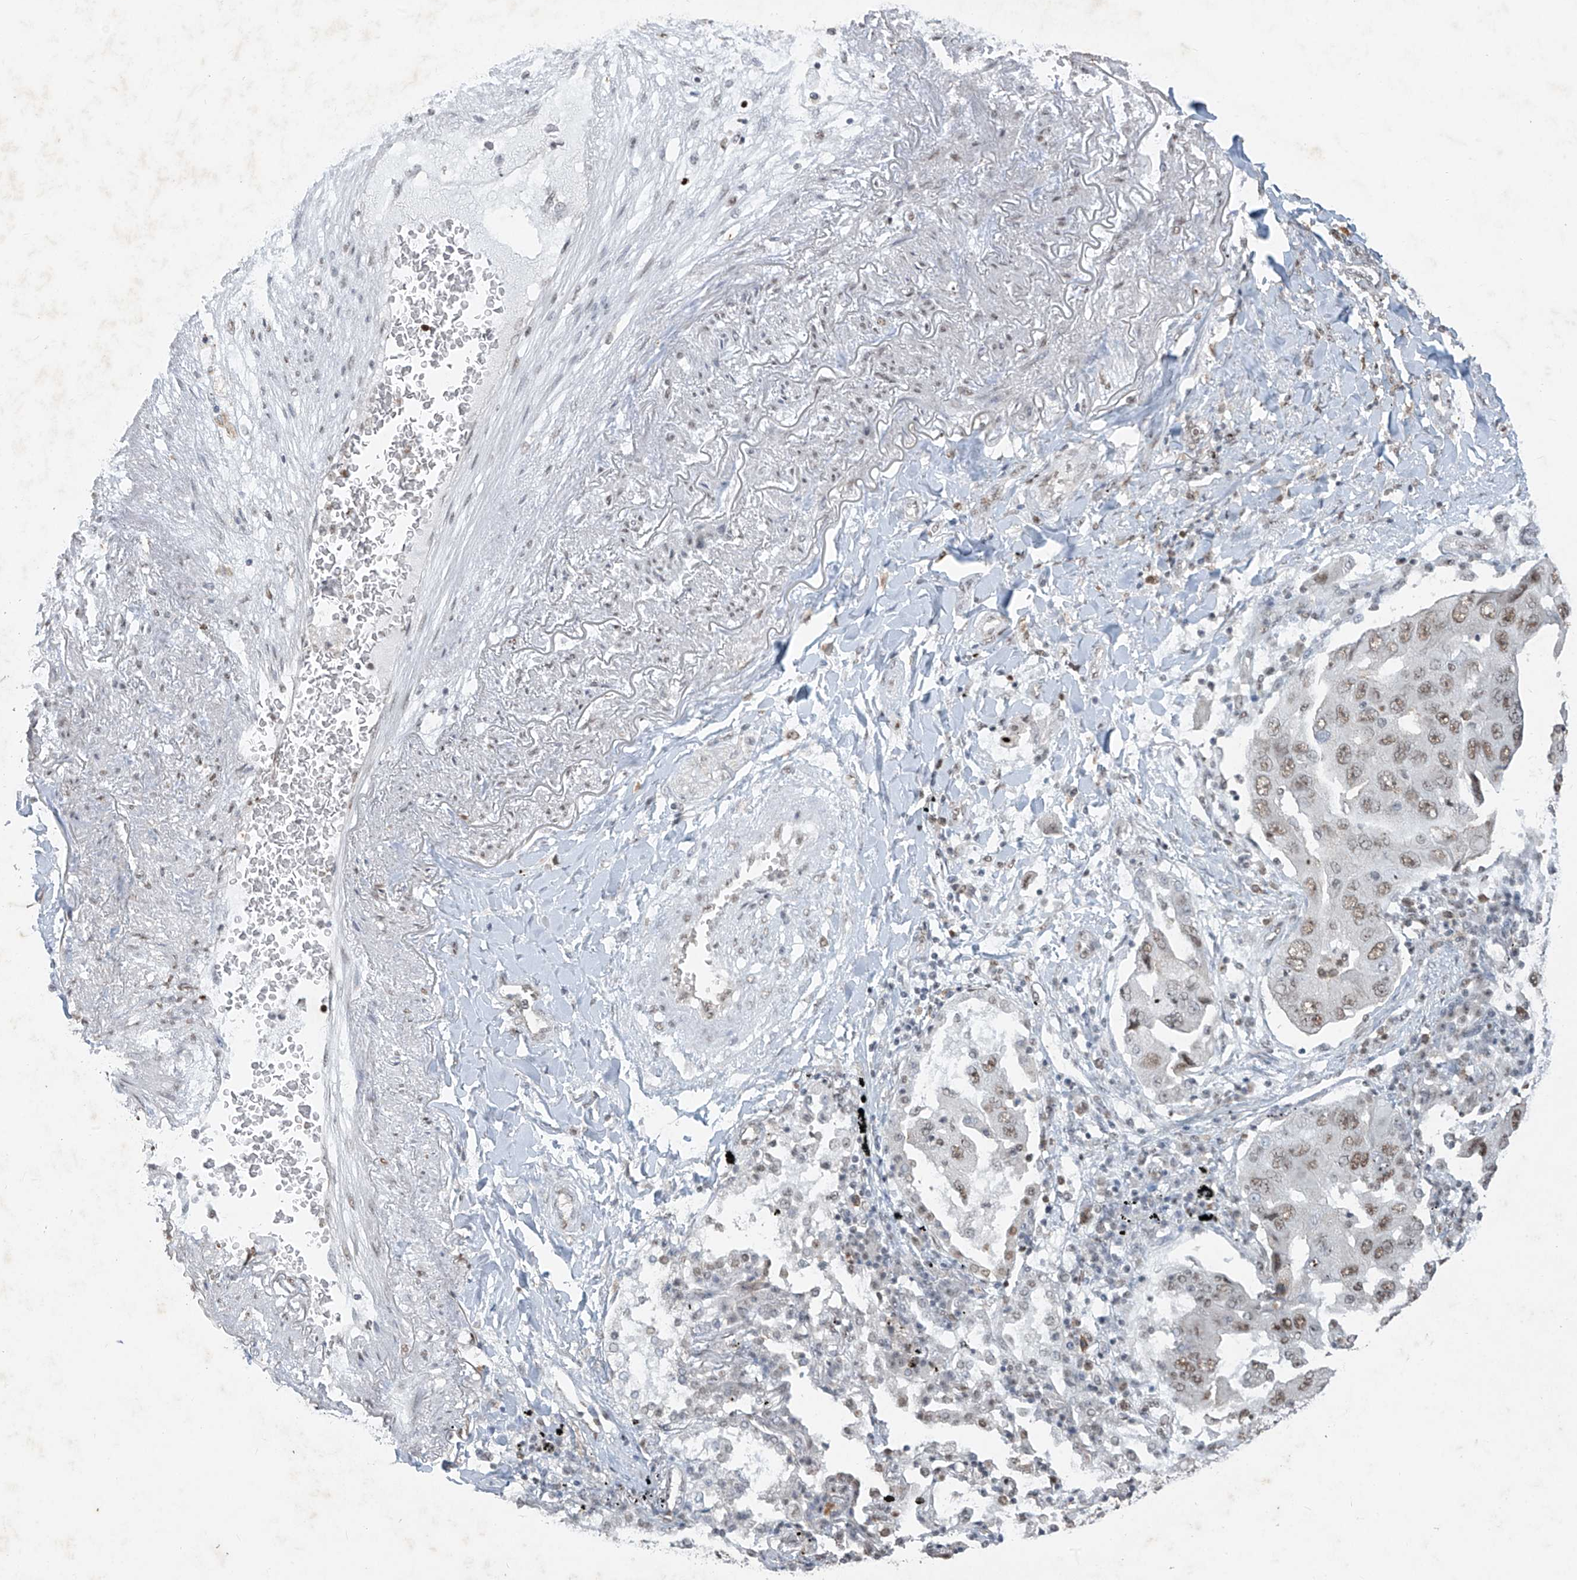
{"staining": {"intensity": "moderate", "quantity": "25%-75%", "location": "nuclear"}, "tissue": "lung cancer", "cell_type": "Tumor cells", "image_type": "cancer", "snomed": [{"axis": "morphology", "description": "Adenocarcinoma, NOS"}, {"axis": "topography", "description": "Lung"}], "caption": "Lung cancer stained for a protein (brown) shows moderate nuclear positive positivity in about 25%-75% of tumor cells.", "gene": "TFEC", "patient": {"sex": "female", "age": 65}}